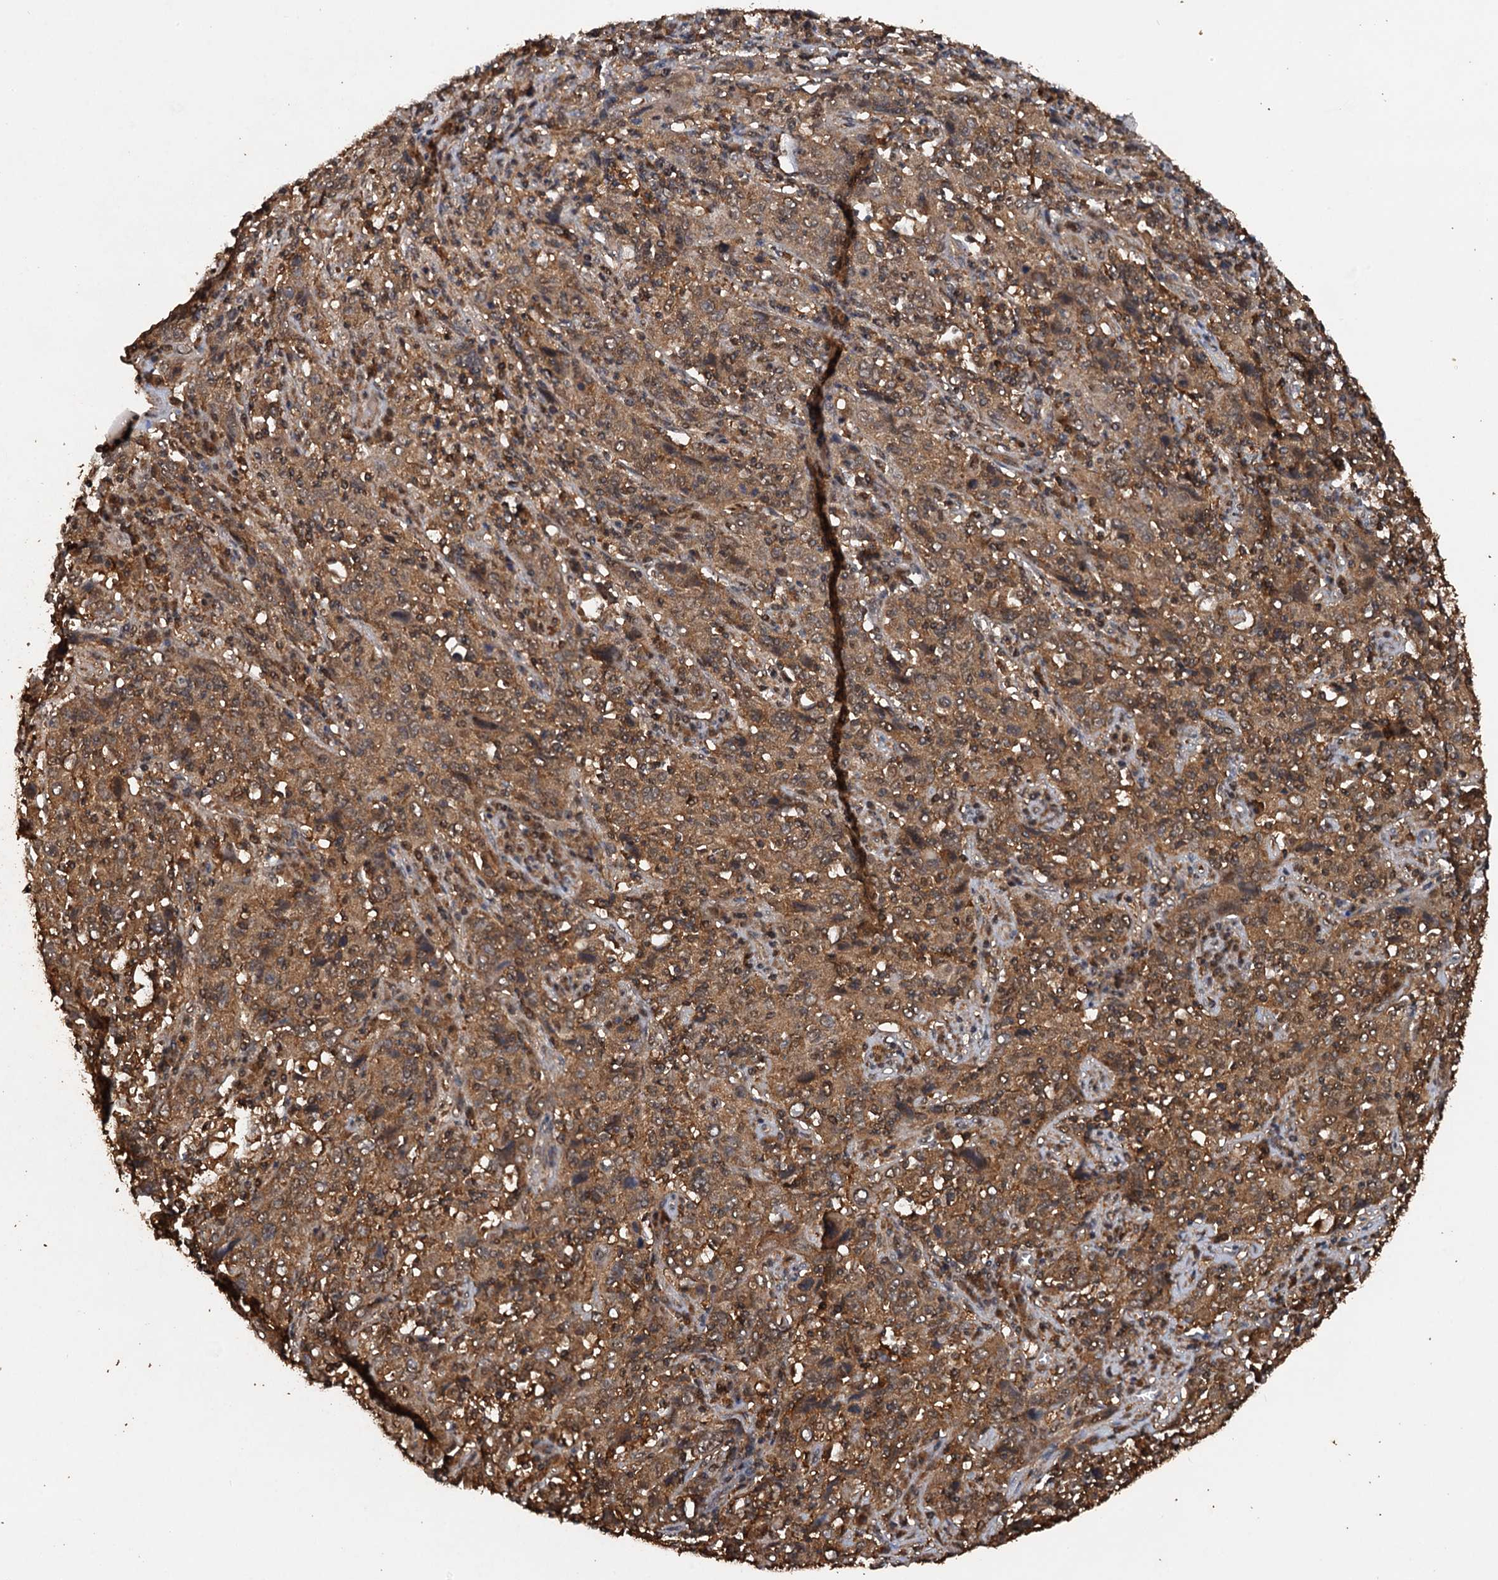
{"staining": {"intensity": "moderate", "quantity": ">75%", "location": "cytoplasmic/membranous,nuclear"}, "tissue": "cervical cancer", "cell_type": "Tumor cells", "image_type": "cancer", "snomed": [{"axis": "morphology", "description": "Squamous cell carcinoma, NOS"}, {"axis": "topography", "description": "Cervix"}], "caption": "Cervical cancer stained for a protein (brown) reveals moderate cytoplasmic/membranous and nuclear positive positivity in approximately >75% of tumor cells.", "gene": "PSMD9", "patient": {"sex": "female", "age": 46}}